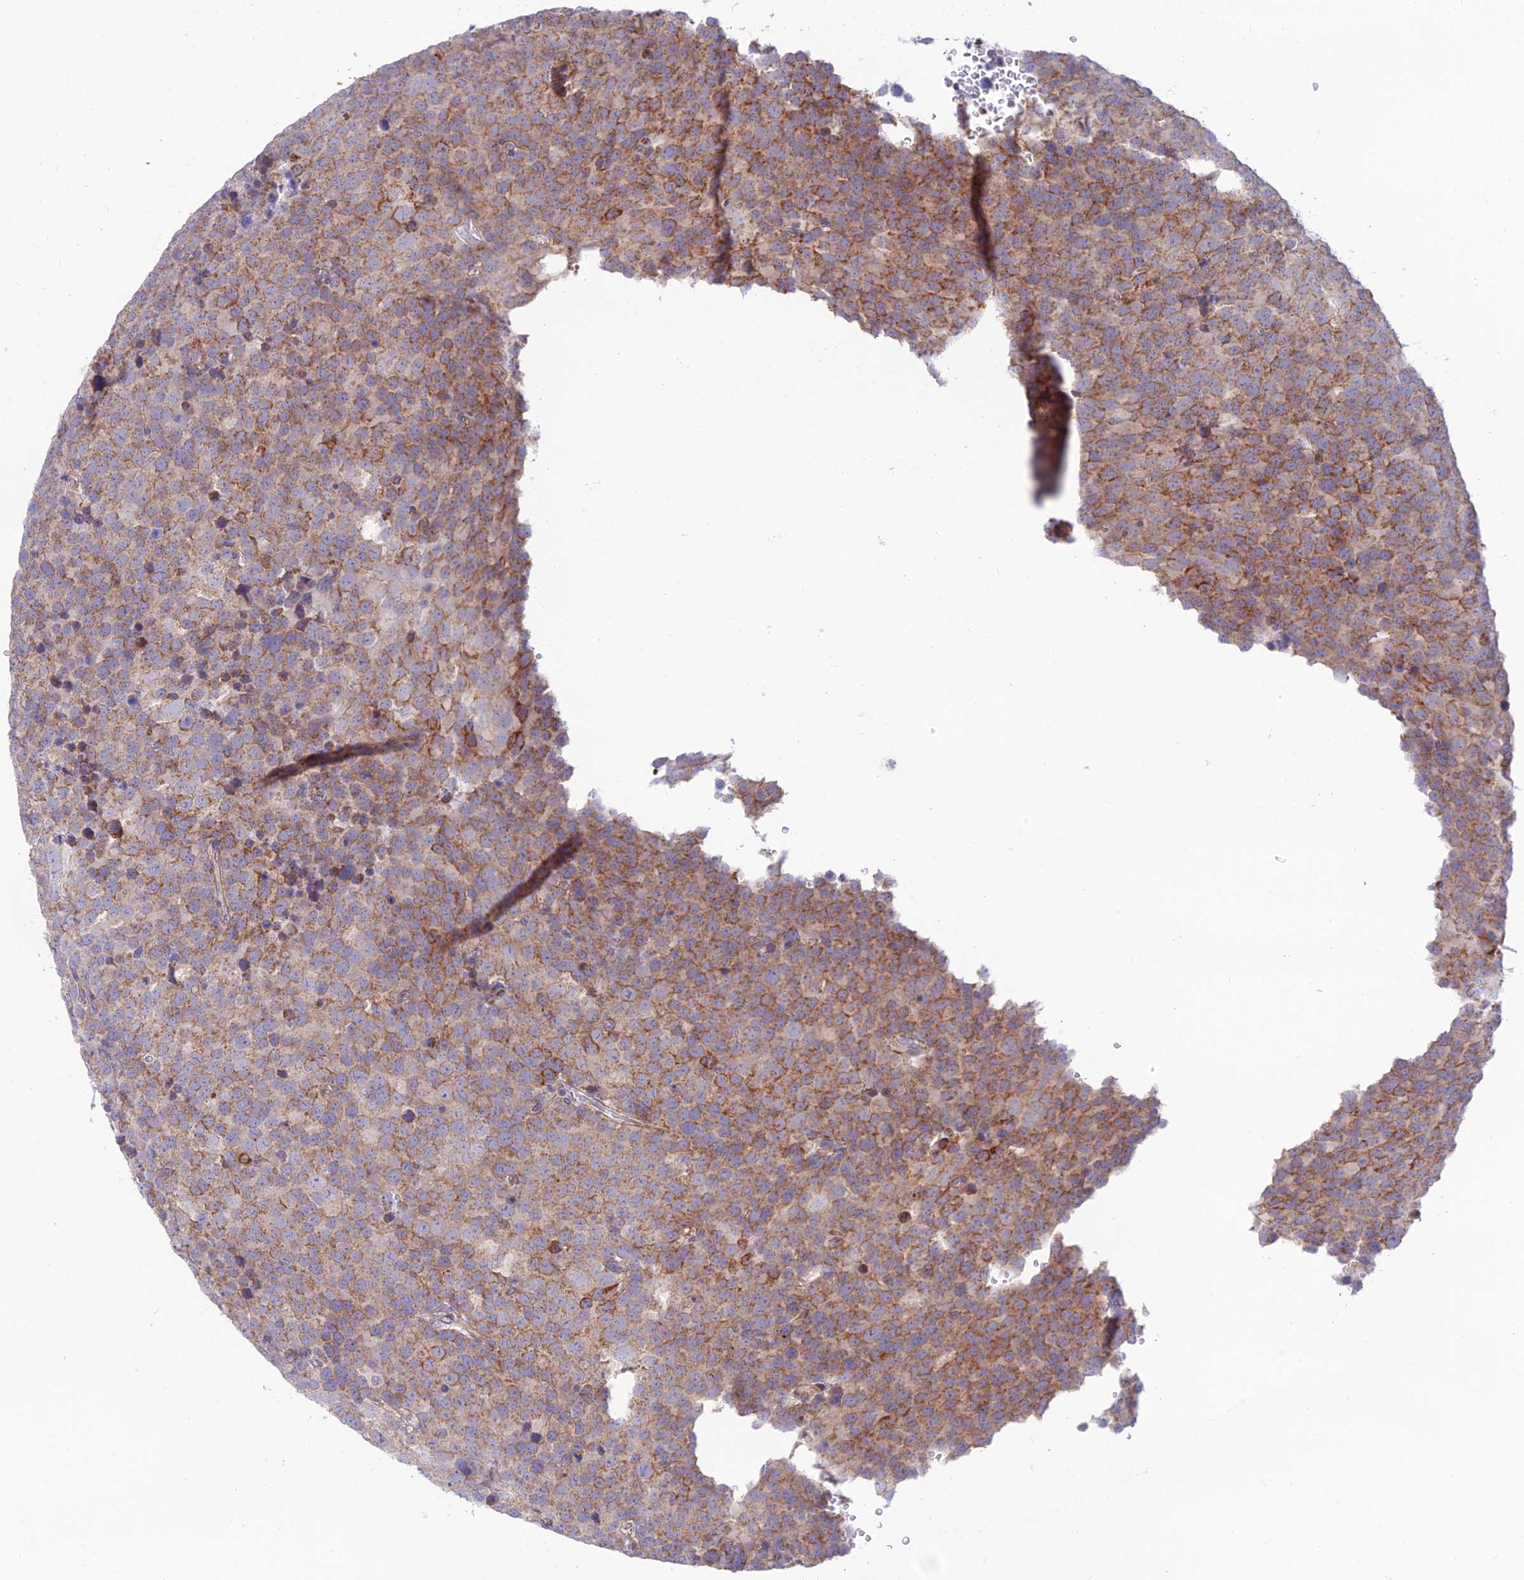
{"staining": {"intensity": "moderate", "quantity": ">75%", "location": "cytoplasmic/membranous"}, "tissue": "testis cancer", "cell_type": "Tumor cells", "image_type": "cancer", "snomed": [{"axis": "morphology", "description": "Seminoma, NOS"}, {"axis": "topography", "description": "Testis"}], "caption": "About >75% of tumor cells in testis cancer (seminoma) display moderate cytoplasmic/membranous protein positivity as visualized by brown immunohistochemical staining.", "gene": "FAM186B", "patient": {"sex": "male", "age": 71}}